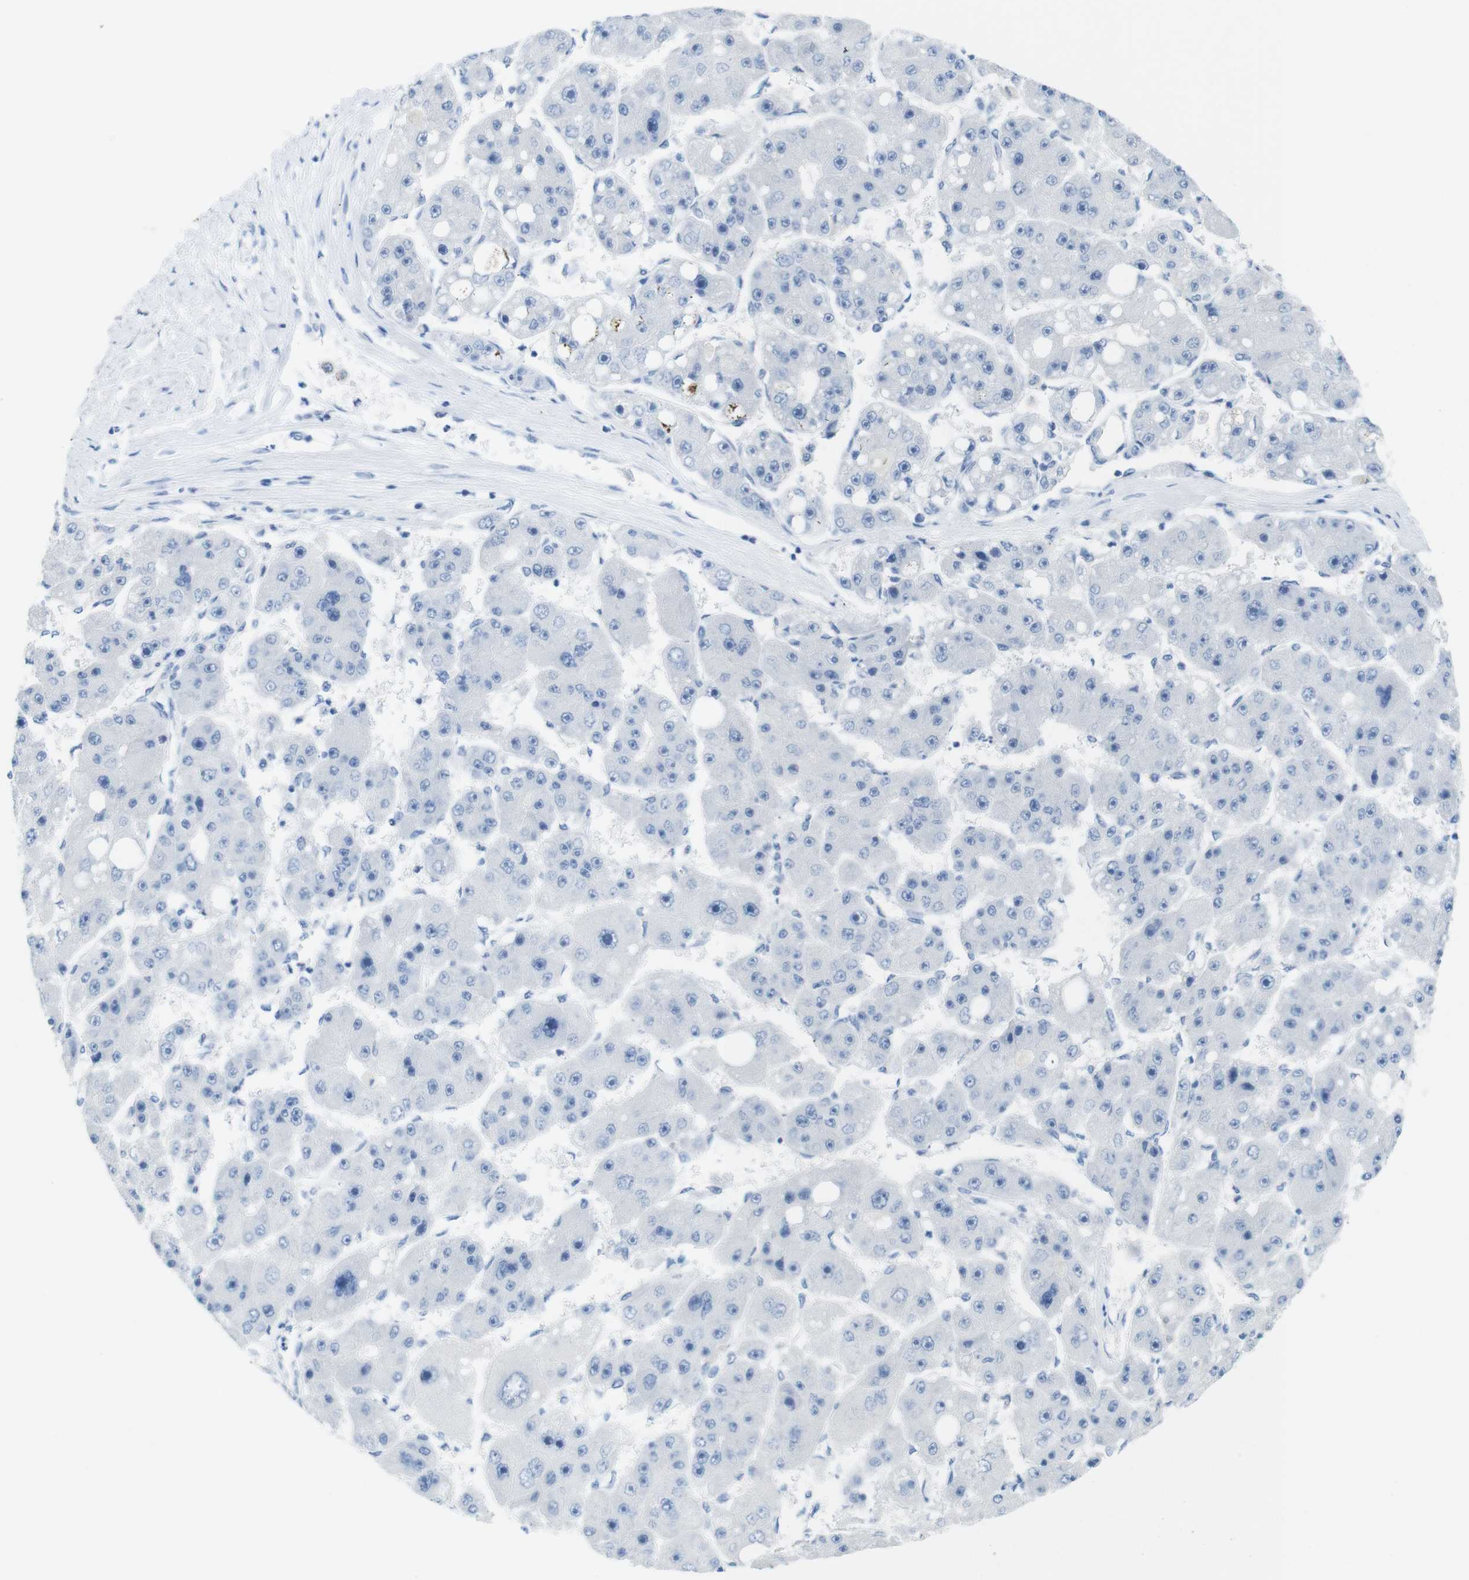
{"staining": {"intensity": "negative", "quantity": "none", "location": "none"}, "tissue": "liver cancer", "cell_type": "Tumor cells", "image_type": "cancer", "snomed": [{"axis": "morphology", "description": "Carcinoma, Hepatocellular, NOS"}, {"axis": "topography", "description": "Liver"}], "caption": "Human hepatocellular carcinoma (liver) stained for a protein using immunohistochemistry exhibits no expression in tumor cells.", "gene": "OPN1SW", "patient": {"sex": "female", "age": 61}}